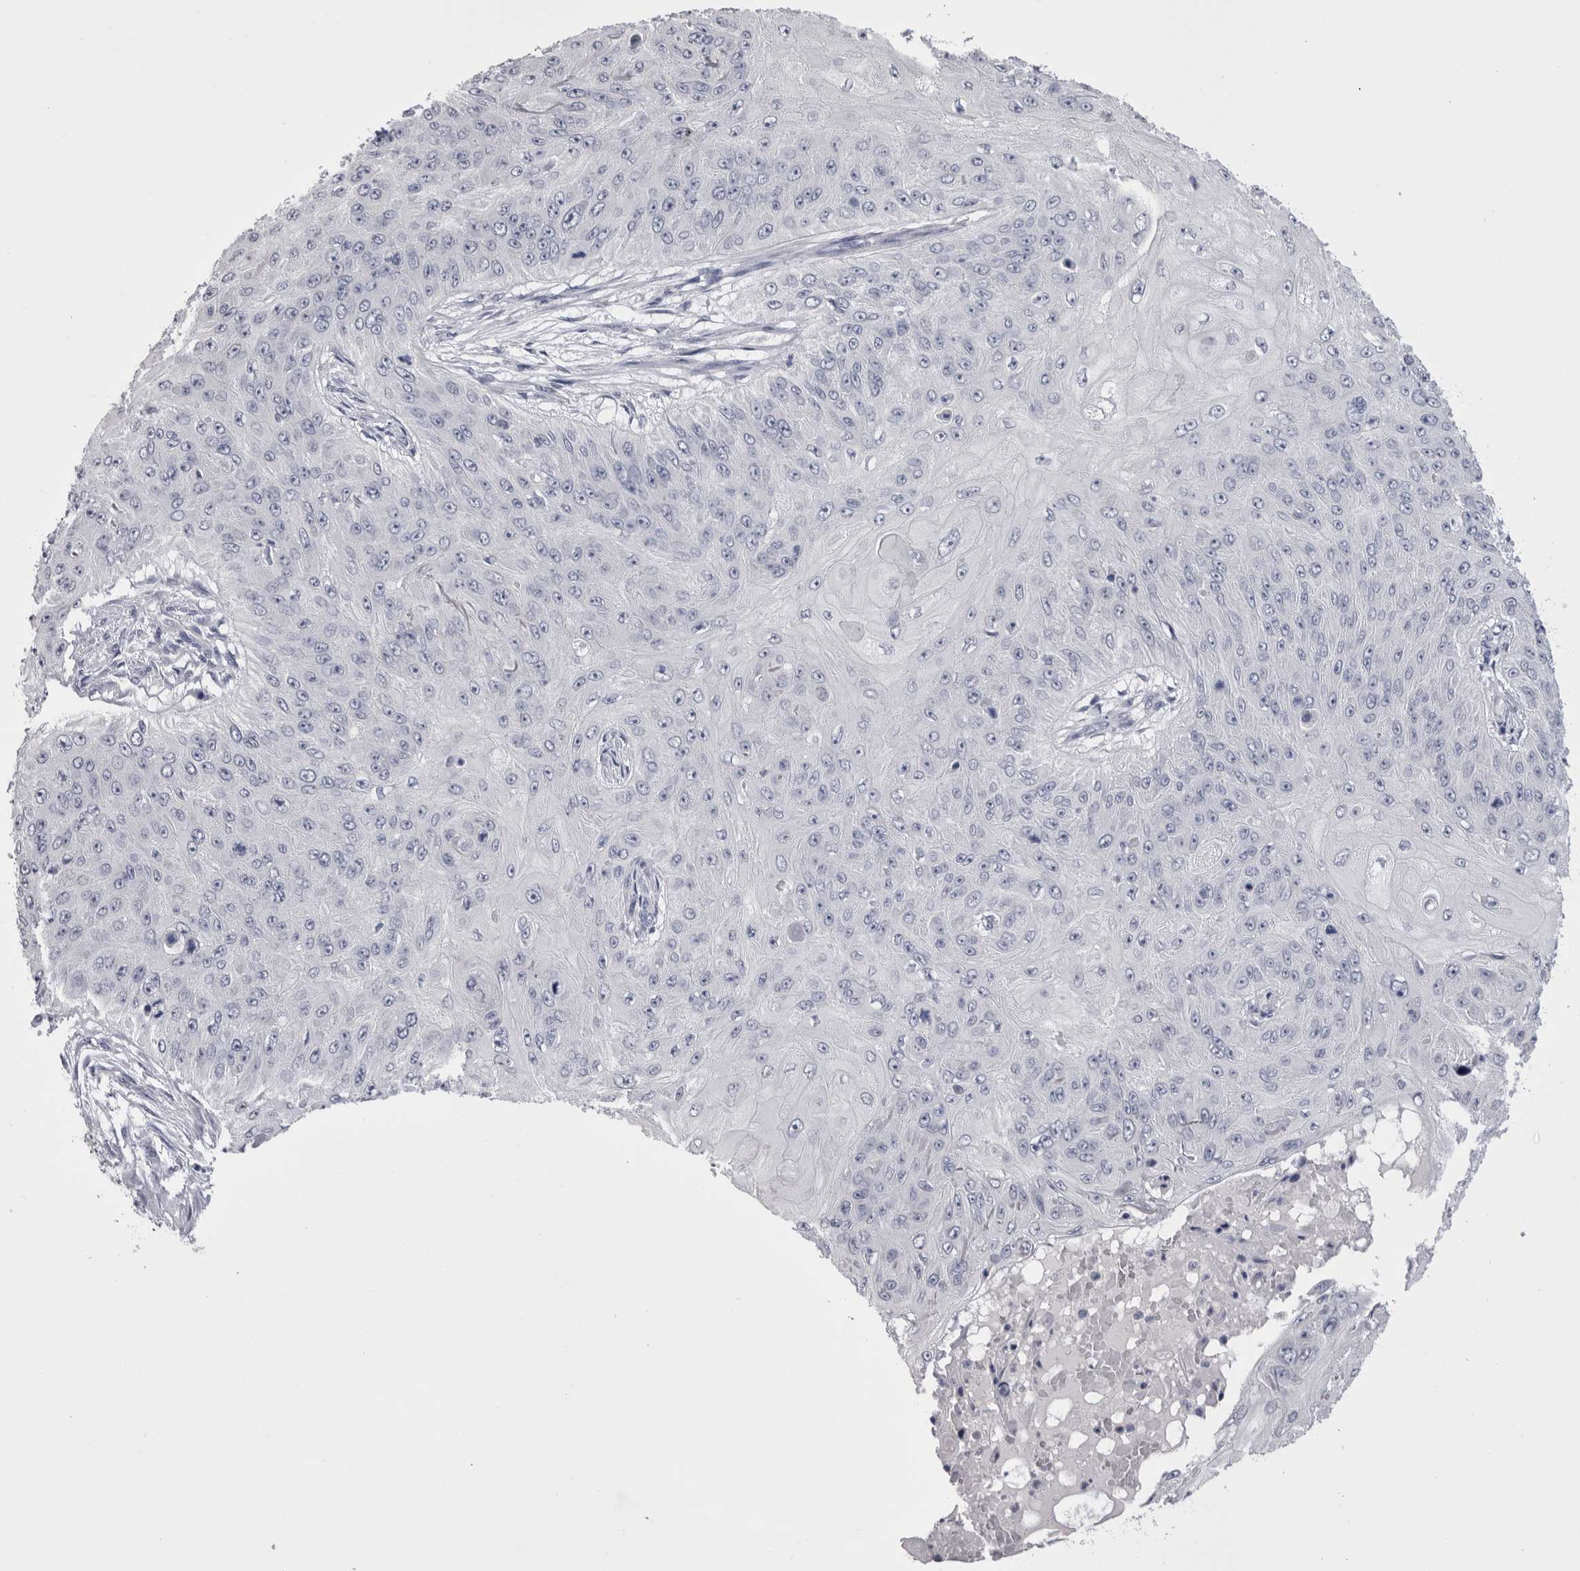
{"staining": {"intensity": "negative", "quantity": "none", "location": "none"}, "tissue": "skin cancer", "cell_type": "Tumor cells", "image_type": "cancer", "snomed": [{"axis": "morphology", "description": "Squamous cell carcinoma, NOS"}, {"axis": "topography", "description": "Skin"}], "caption": "This micrograph is of squamous cell carcinoma (skin) stained with immunohistochemistry (IHC) to label a protein in brown with the nuclei are counter-stained blue. There is no expression in tumor cells.", "gene": "CDHR5", "patient": {"sex": "female", "age": 80}}